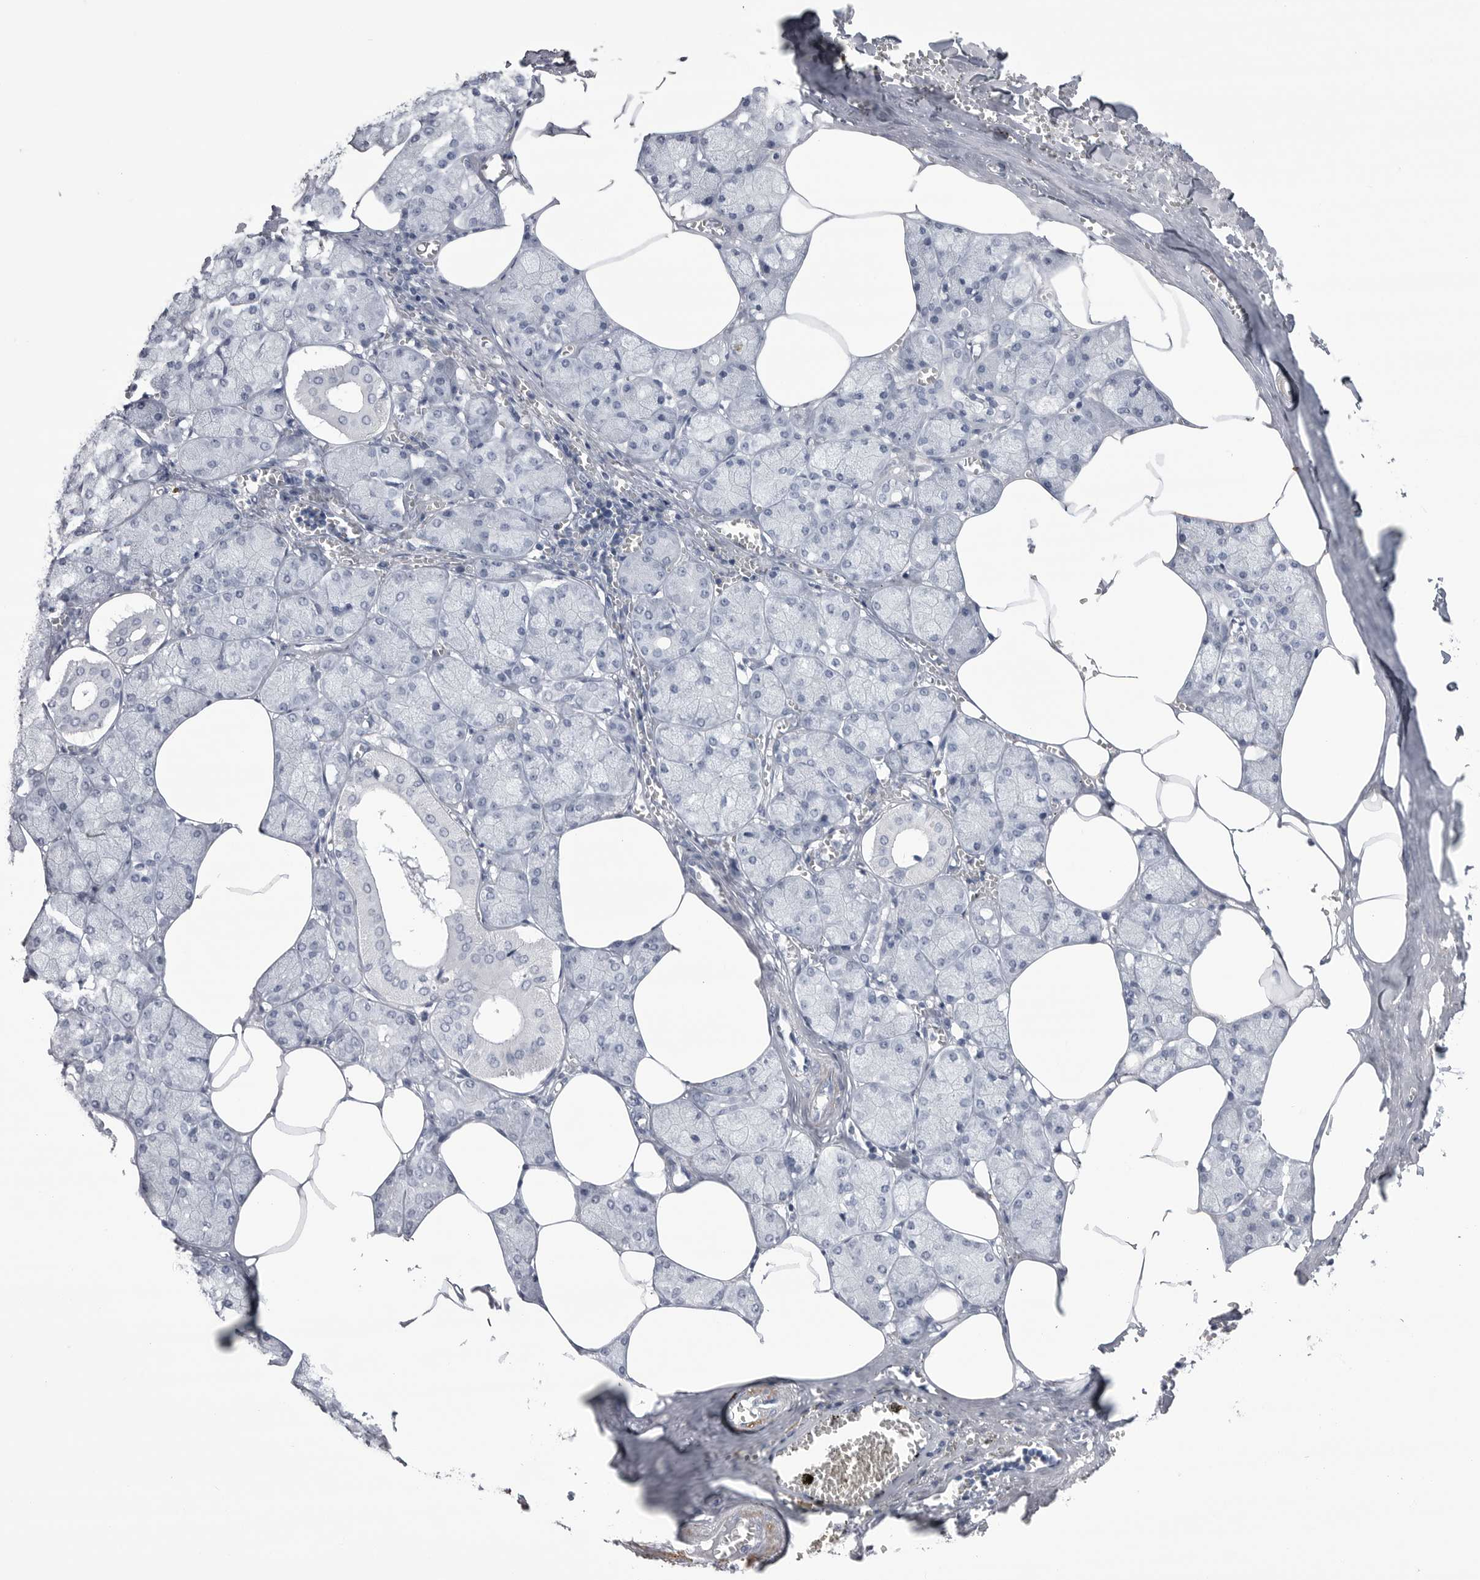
{"staining": {"intensity": "negative", "quantity": "none", "location": "none"}, "tissue": "salivary gland", "cell_type": "Glandular cells", "image_type": "normal", "snomed": [{"axis": "morphology", "description": "Normal tissue, NOS"}, {"axis": "topography", "description": "Salivary gland"}], "caption": "This is a micrograph of immunohistochemistry (IHC) staining of benign salivary gland, which shows no expression in glandular cells.", "gene": "COL26A1", "patient": {"sex": "male", "age": 62}}